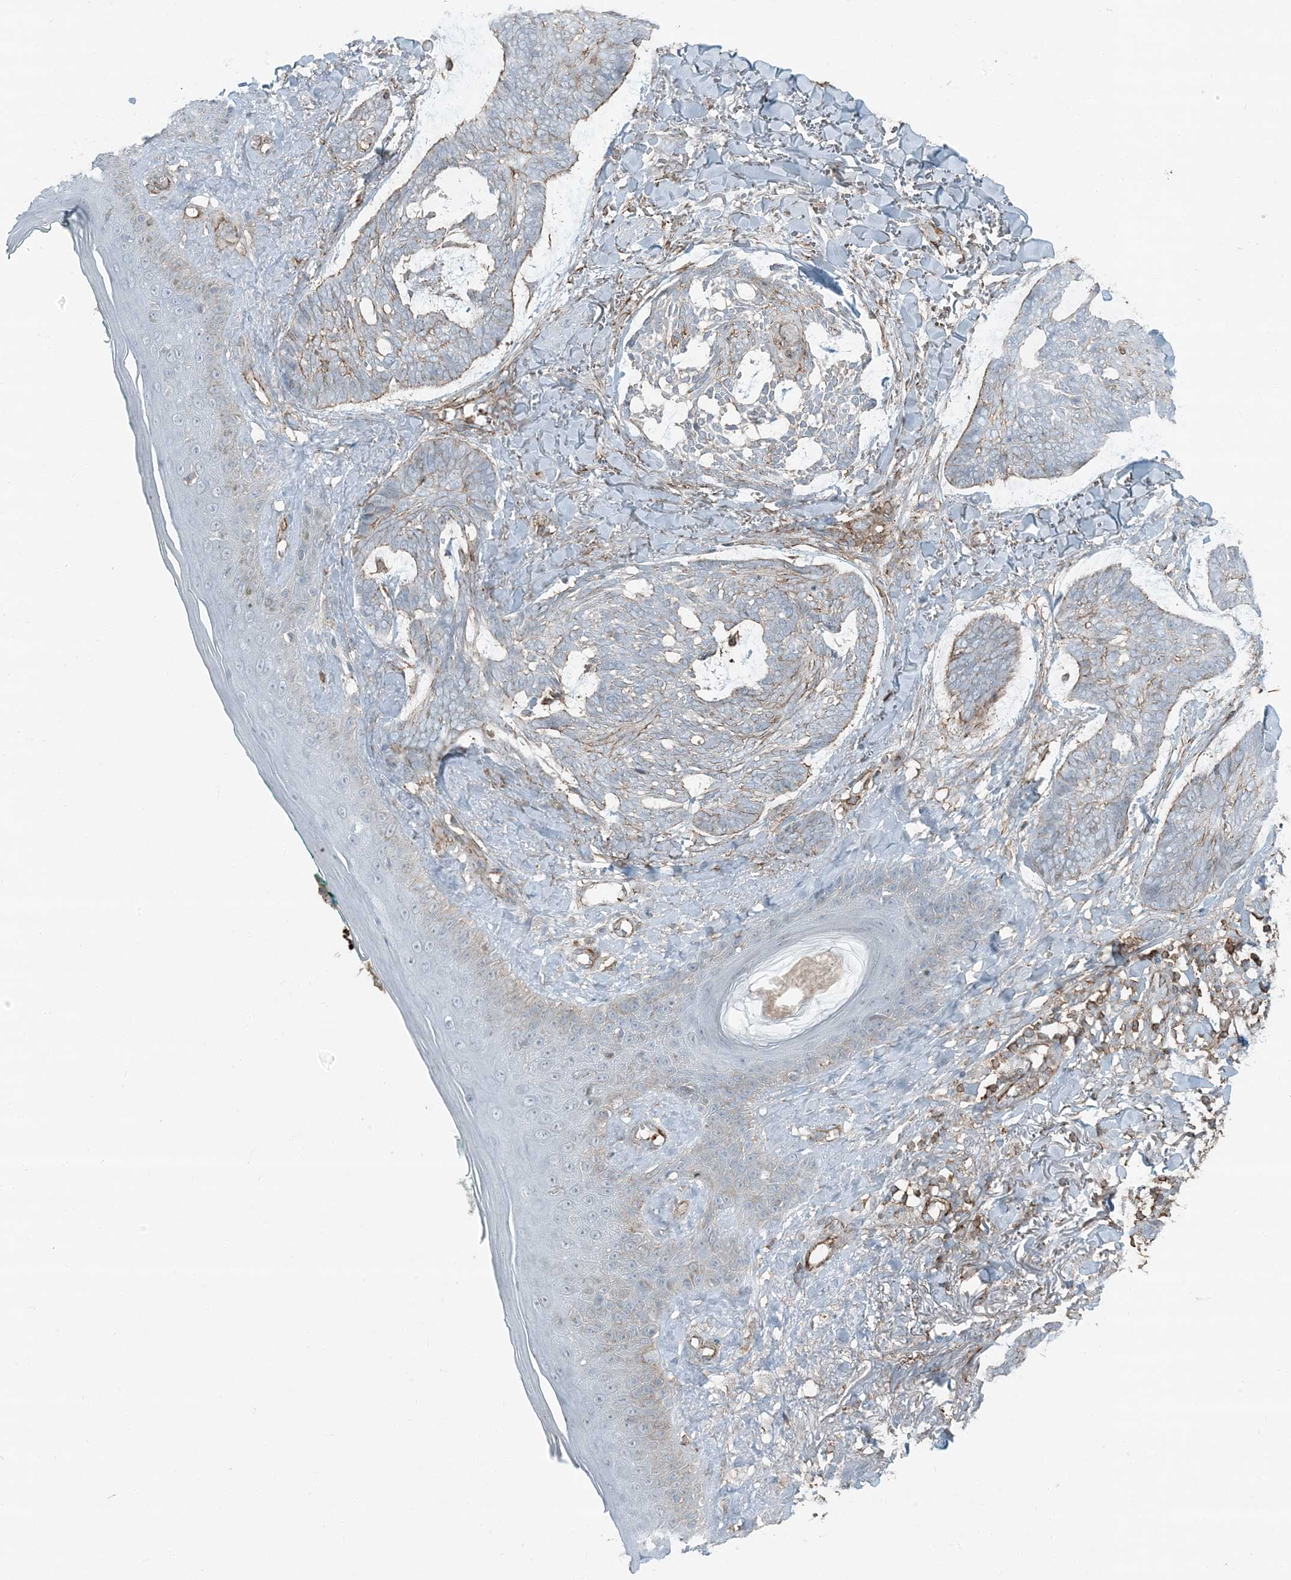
{"staining": {"intensity": "weak", "quantity": "<25%", "location": "cytoplasmic/membranous"}, "tissue": "skin cancer", "cell_type": "Tumor cells", "image_type": "cancer", "snomed": [{"axis": "morphology", "description": "Basal cell carcinoma"}, {"axis": "topography", "description": "Skin"}], "caption": "Immunohistochemical staining of human skin cancer shows no significant expression in tumor cells.", "gene": "APOBEC3C", "patient": {"sex": "male", "age": 43}}